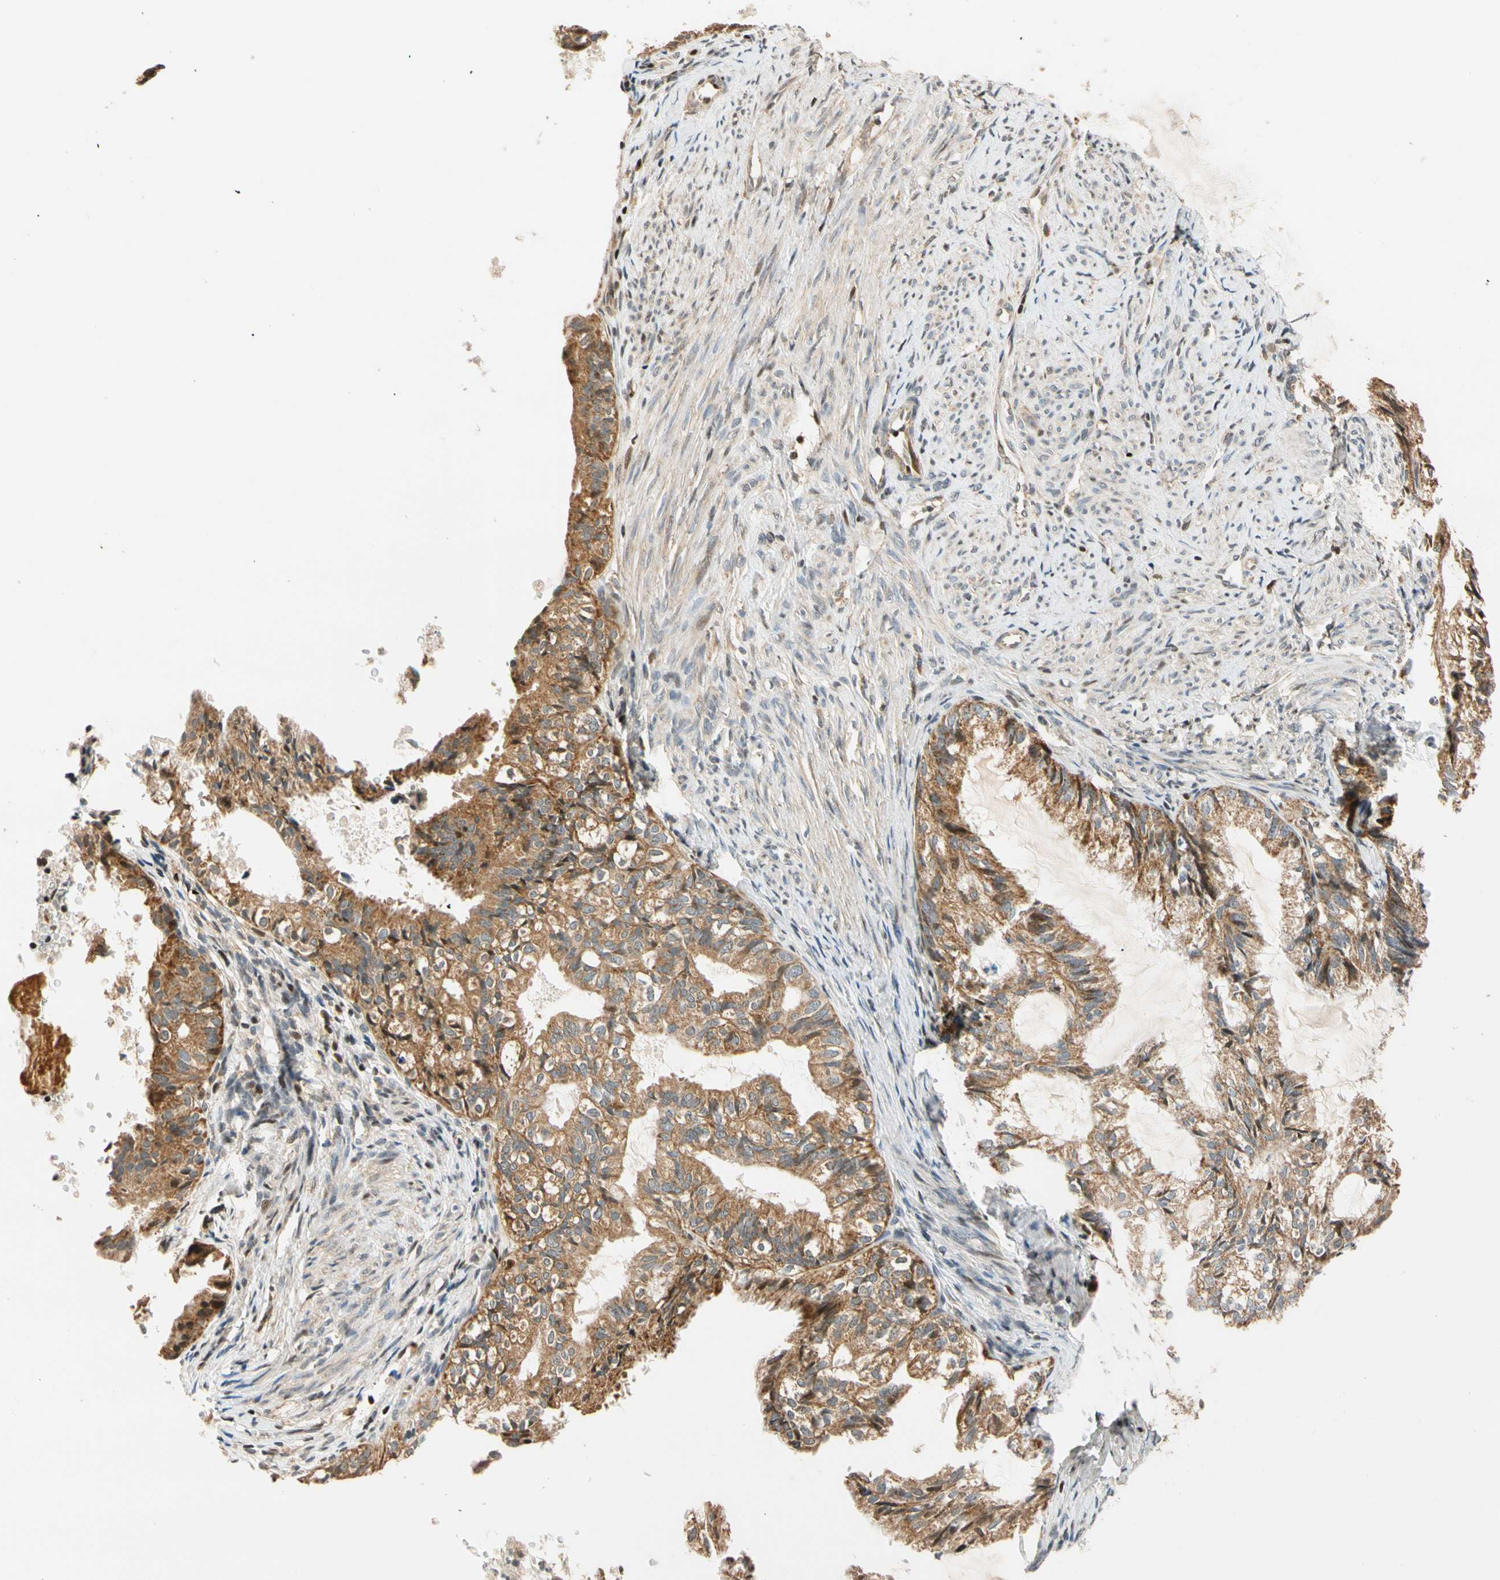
{"staining": {"intensity": "moderate", "quantity": ">75%", "location": "cytoplasmic/membranous"}, "tissue": "cervical cancer", "cell_type": "Tumor cells", "image_type": "cancer", "snomed": [{"axis": "morphology", "description": "Normal tissue, NOS"}, {"axis": "morphology", "description": "Adenocarcinoma, NOS"}, {"axis": "topography", "description": "Cervix"}, {"axis": "topography", "description": "Endometrium"}], "caption": "IHC of human adenocarcinoma (cervical) reveals medium levels of moderate cytoplasmic/membranous positivity in approximately >75% of tumor cells.", "gene": "HECW1", "patient": {"sex": "female", "age": 86}}